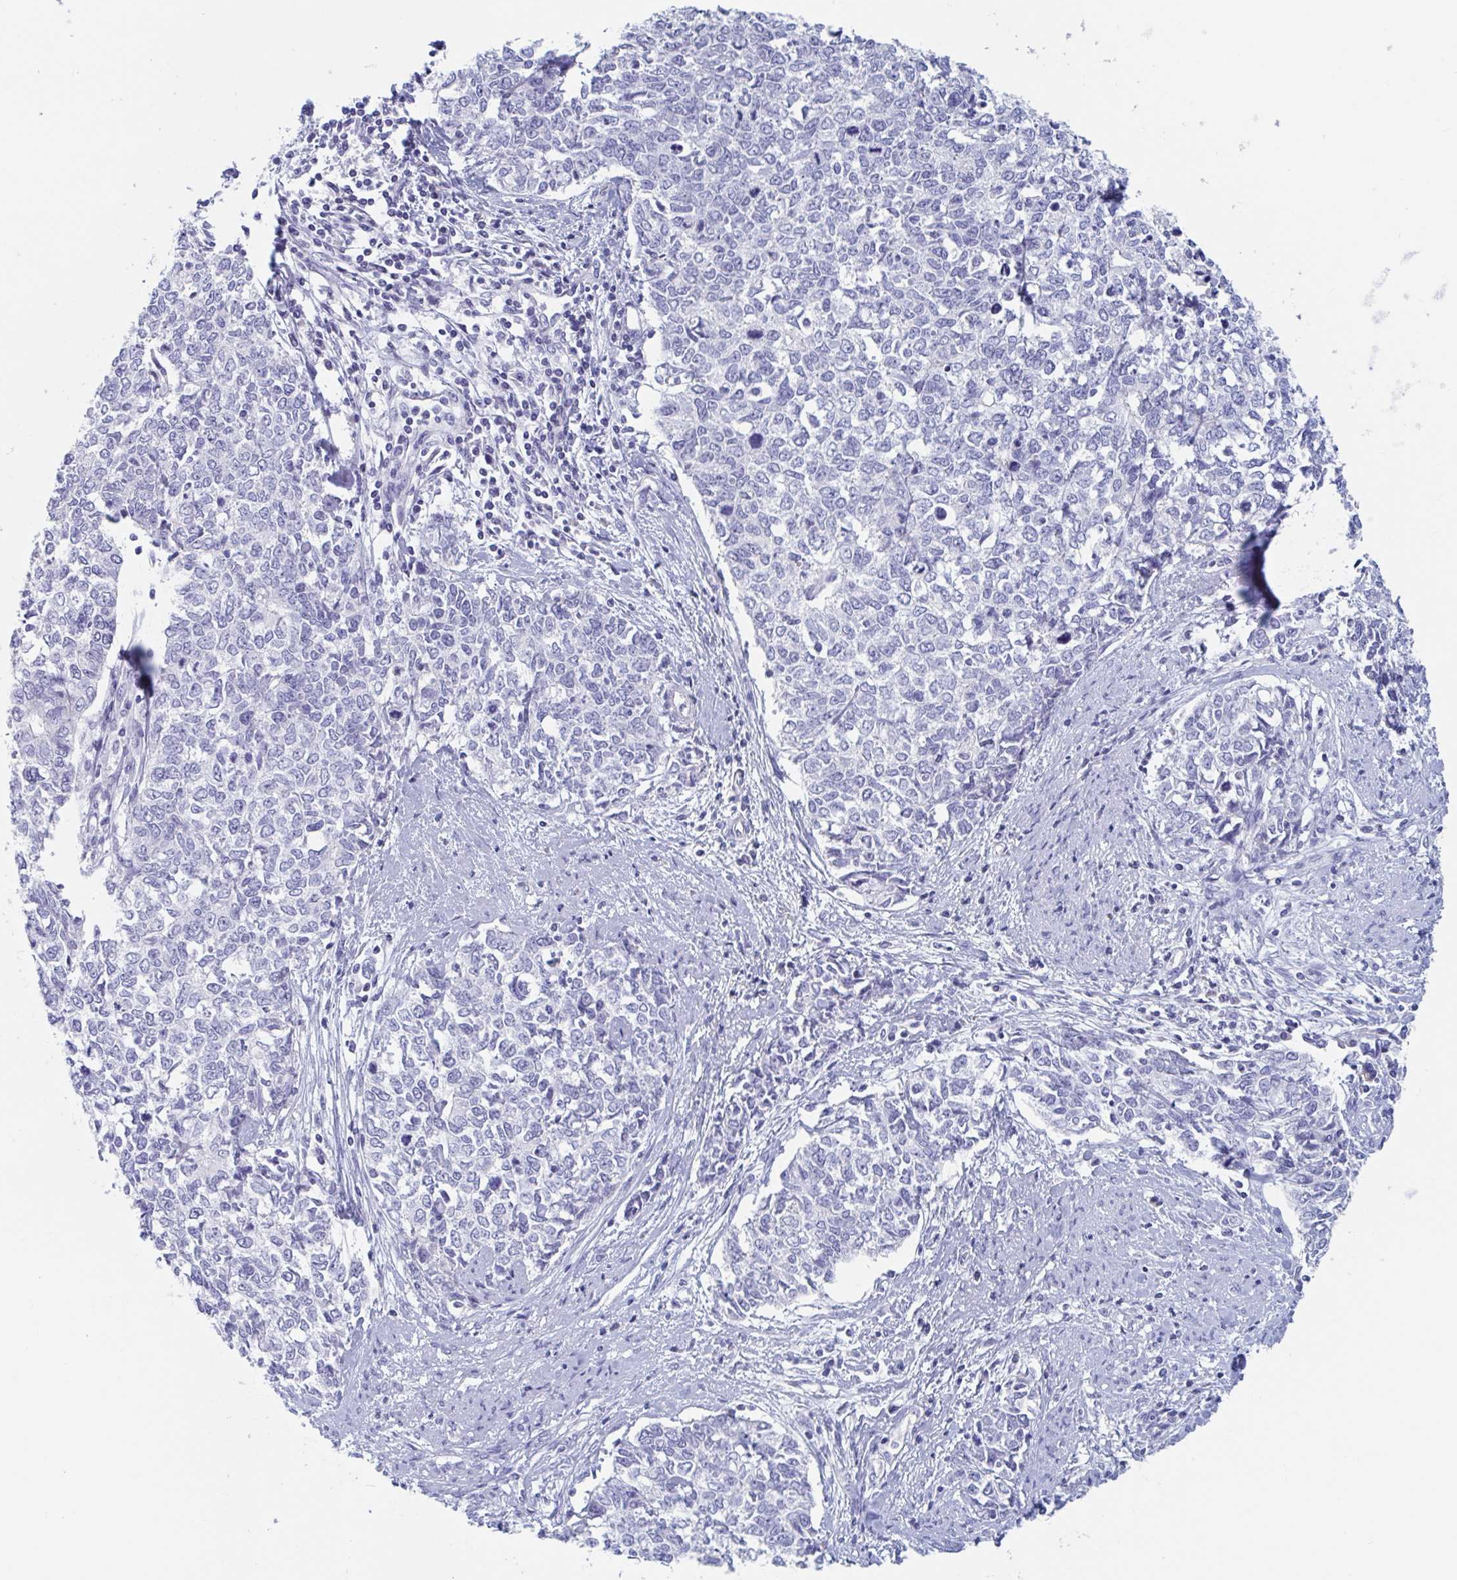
{"staining": {"intensity": "negative", "quantity": "none", "location": "none"}, "tissue": "cervical cancer", "cell_type": "Tumor cells", "image_type": "cancer", "snomed": [{"axis": "morphology", "description": "Adenocarcinoma, NOS"}, {"axis": "topography", "description": "Cervix"}], "caption": "The histopathology image exhibits no staining of tumor cells in cervical adenocarcinoma.", "gene": "DPEP3", "patient": {"sex": "female", "age": 63}}